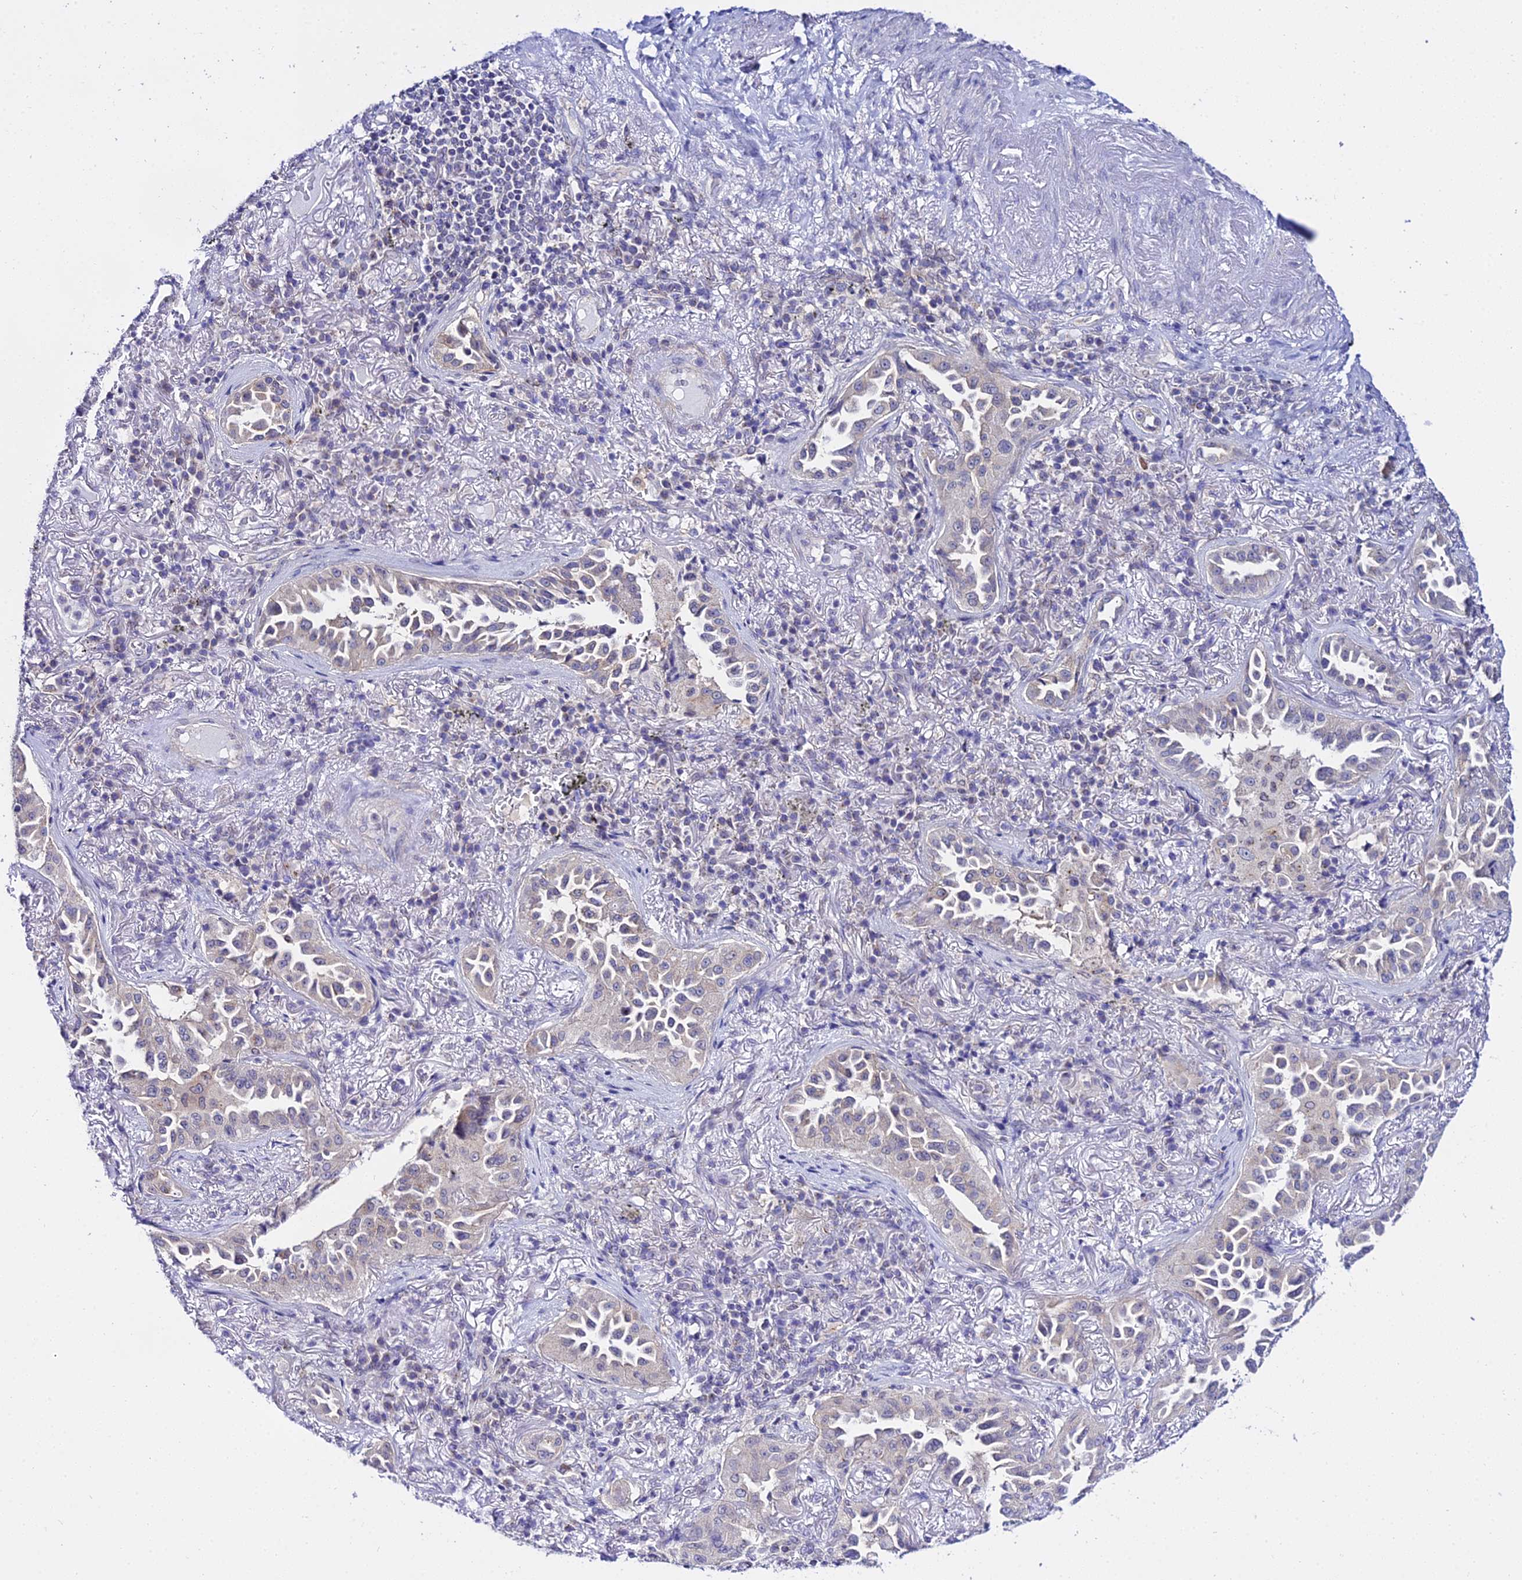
{"staining": {"intensity": "negative", "quantity": "none", "location": "none"}, "tissue": "lung cancer", "cell_type": "Tumor cells", "image_type": "cancer", "snomed": [{"axis": "morphology", "description": "Adenocarcinoma, NOS"}, {"axis": "topography", "description": "Lung"}], "caption": "High magnification brightfield microscopy of lung adenocarcinoma stained with DAB (brown) and counterstained with hematoxylin (blue): tumor cells show no significant positivity.", "gene": "ATG16L2", "patient": {"sex": "female", "age": 69}}